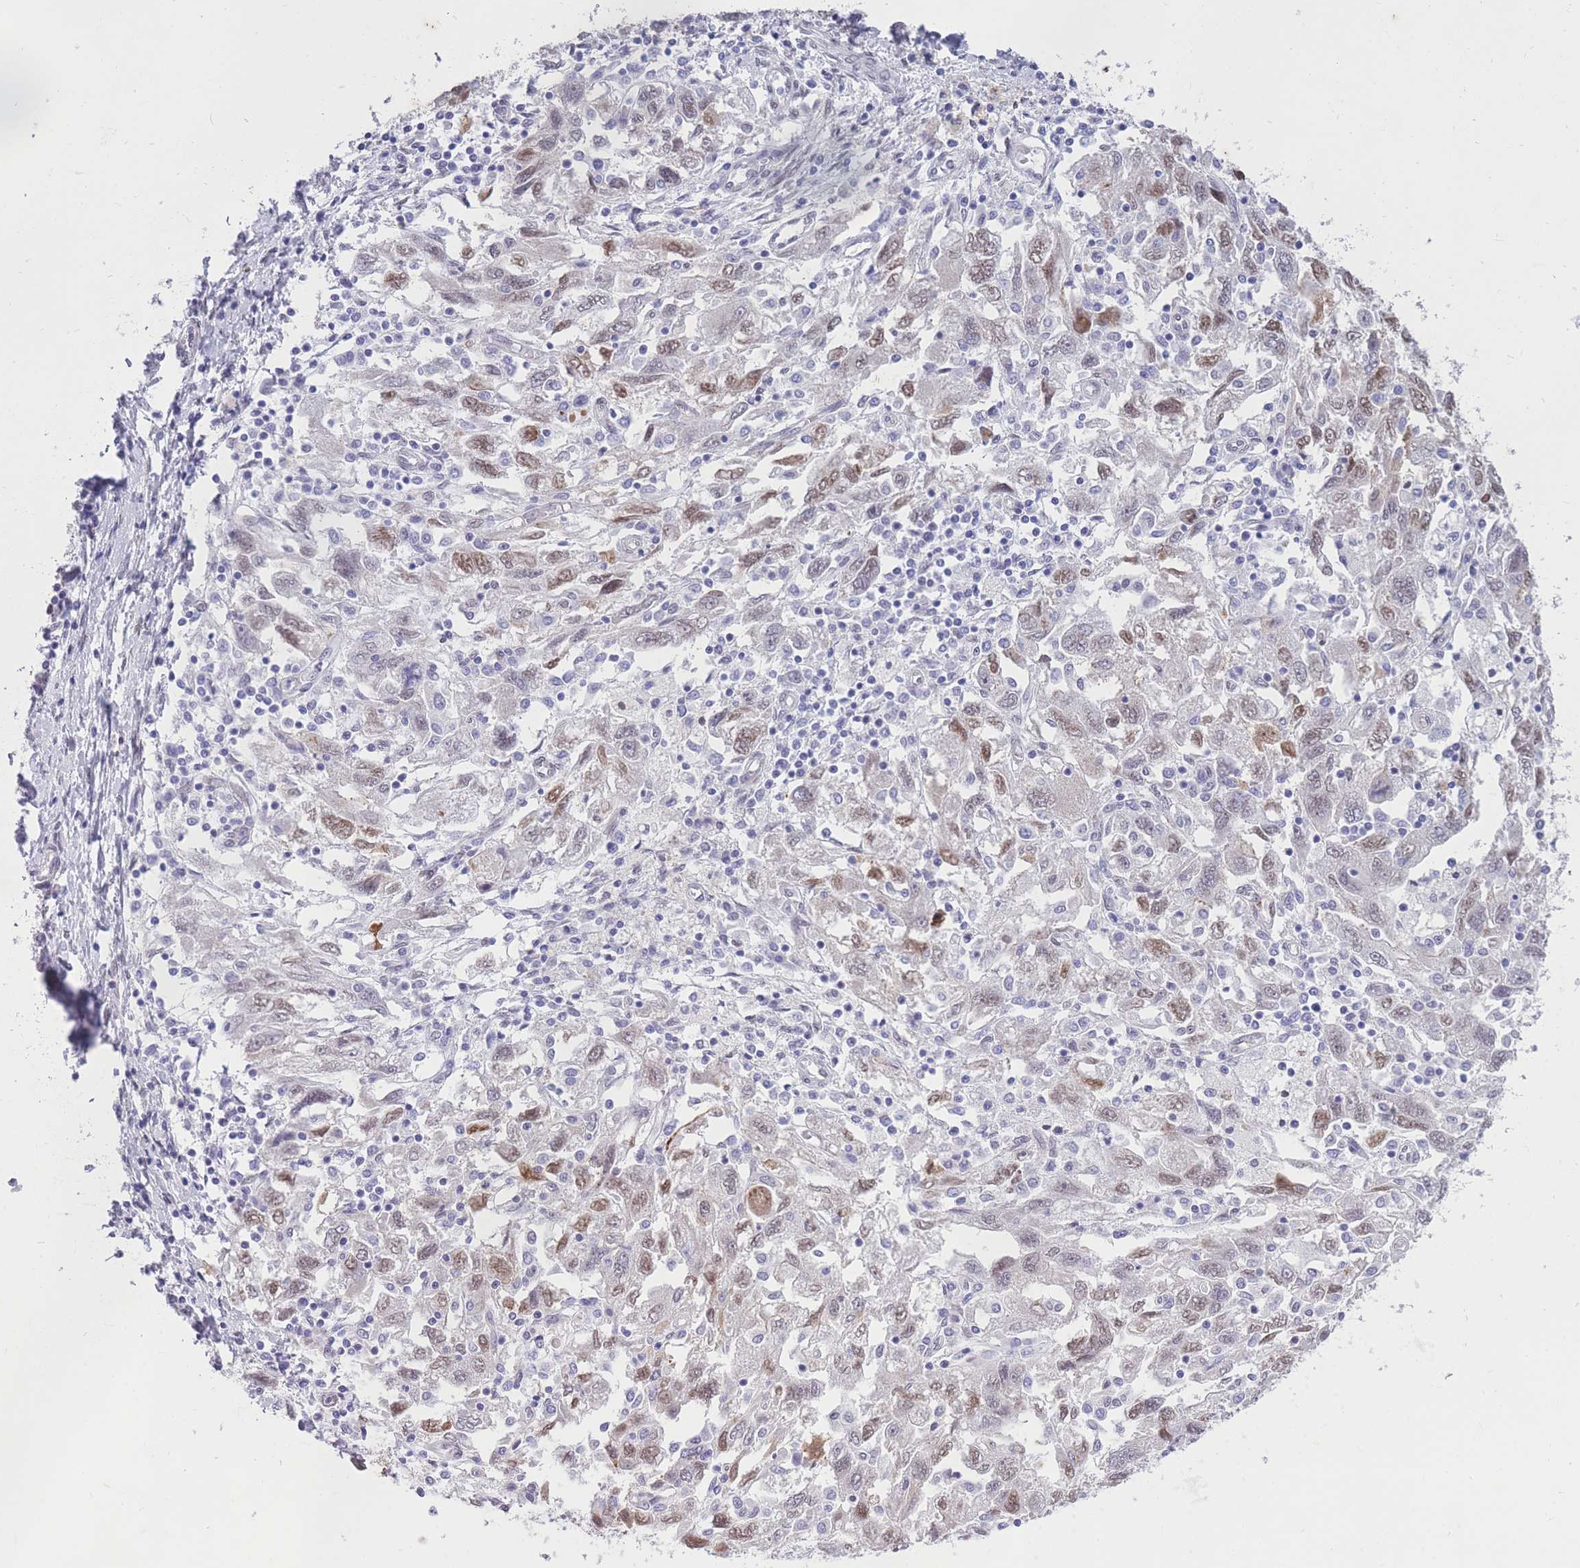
{"staining": {"intensity": "moderate", "quantity": "25%-75%", "location": "nuclear"}, "tissue": "ovarian cancer", "cell_type": "Tumor cells", "image_type": "cancer", "snomed": [{"axis": "morphology", "description": "Carcinoma, NOS"}, {"axis": "morphology", "description": "Cystadenocarcinoma, serous, NOS"}, {"axis": "topography", "description": "Ovary"}], "caption": "IHC micrograph of human ovarian serous cystadenocarcinoma stained for a protein (brown), which shows medium levels of moderate nuclear staining in about 25%-75% of tumor cells.", "gene": "HOOK2", "patient": {"sex": "female", "age": 69}}